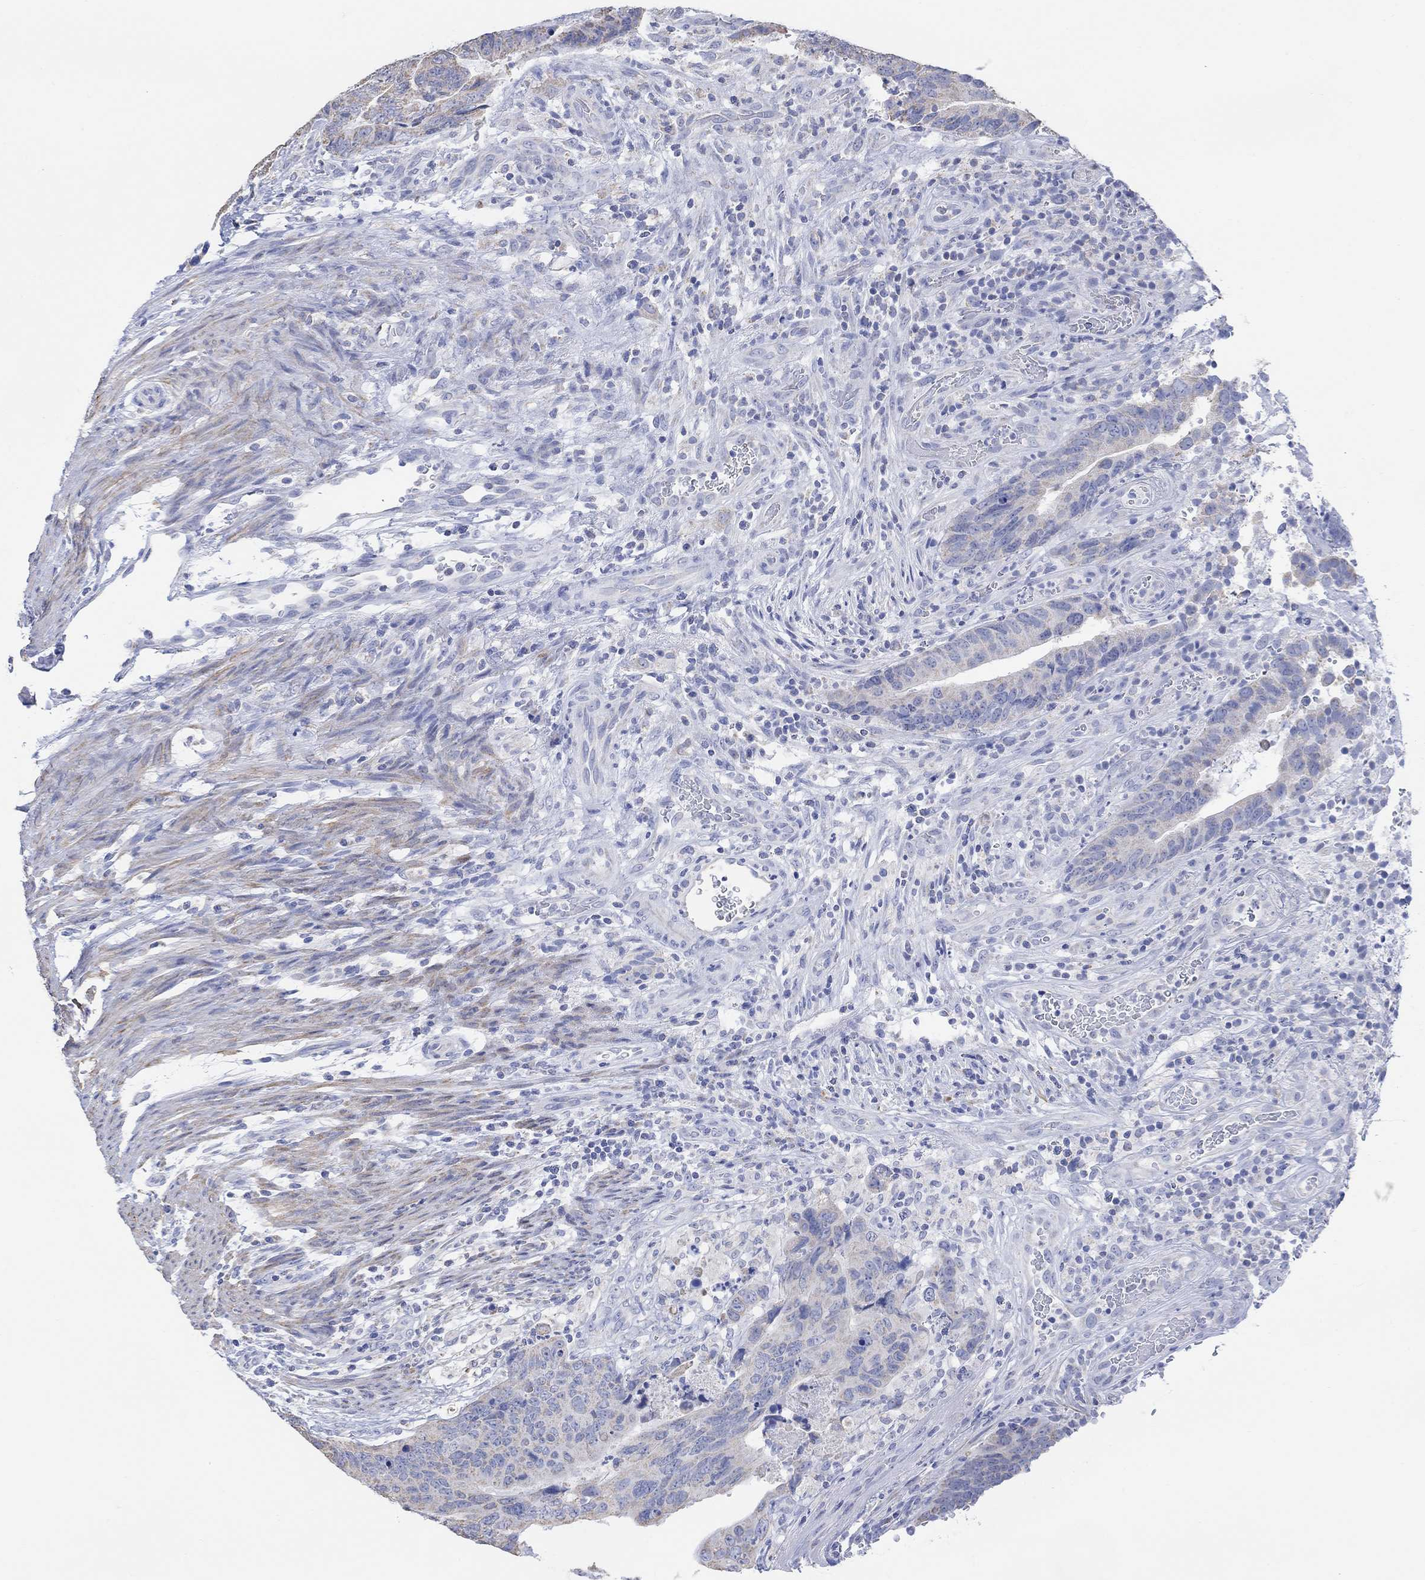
{"staining": {"intensity": "negative", "quantity": "none", "location": "none"}, "tissue": "colorectal cancer", "cell_type": "Tumor cells", "image_type": "cancer", "snomed": [{"axis": "morphology", "description": "Adenocarcinoma, NOS"}, {"axis": "topography", "description": "Colon"}], "caption": "Protein analysis of colorectal cancer shows no significant staining in tumor cells.", "gene": "SYT12", "patient": {"sex": "female", "age": 56}}